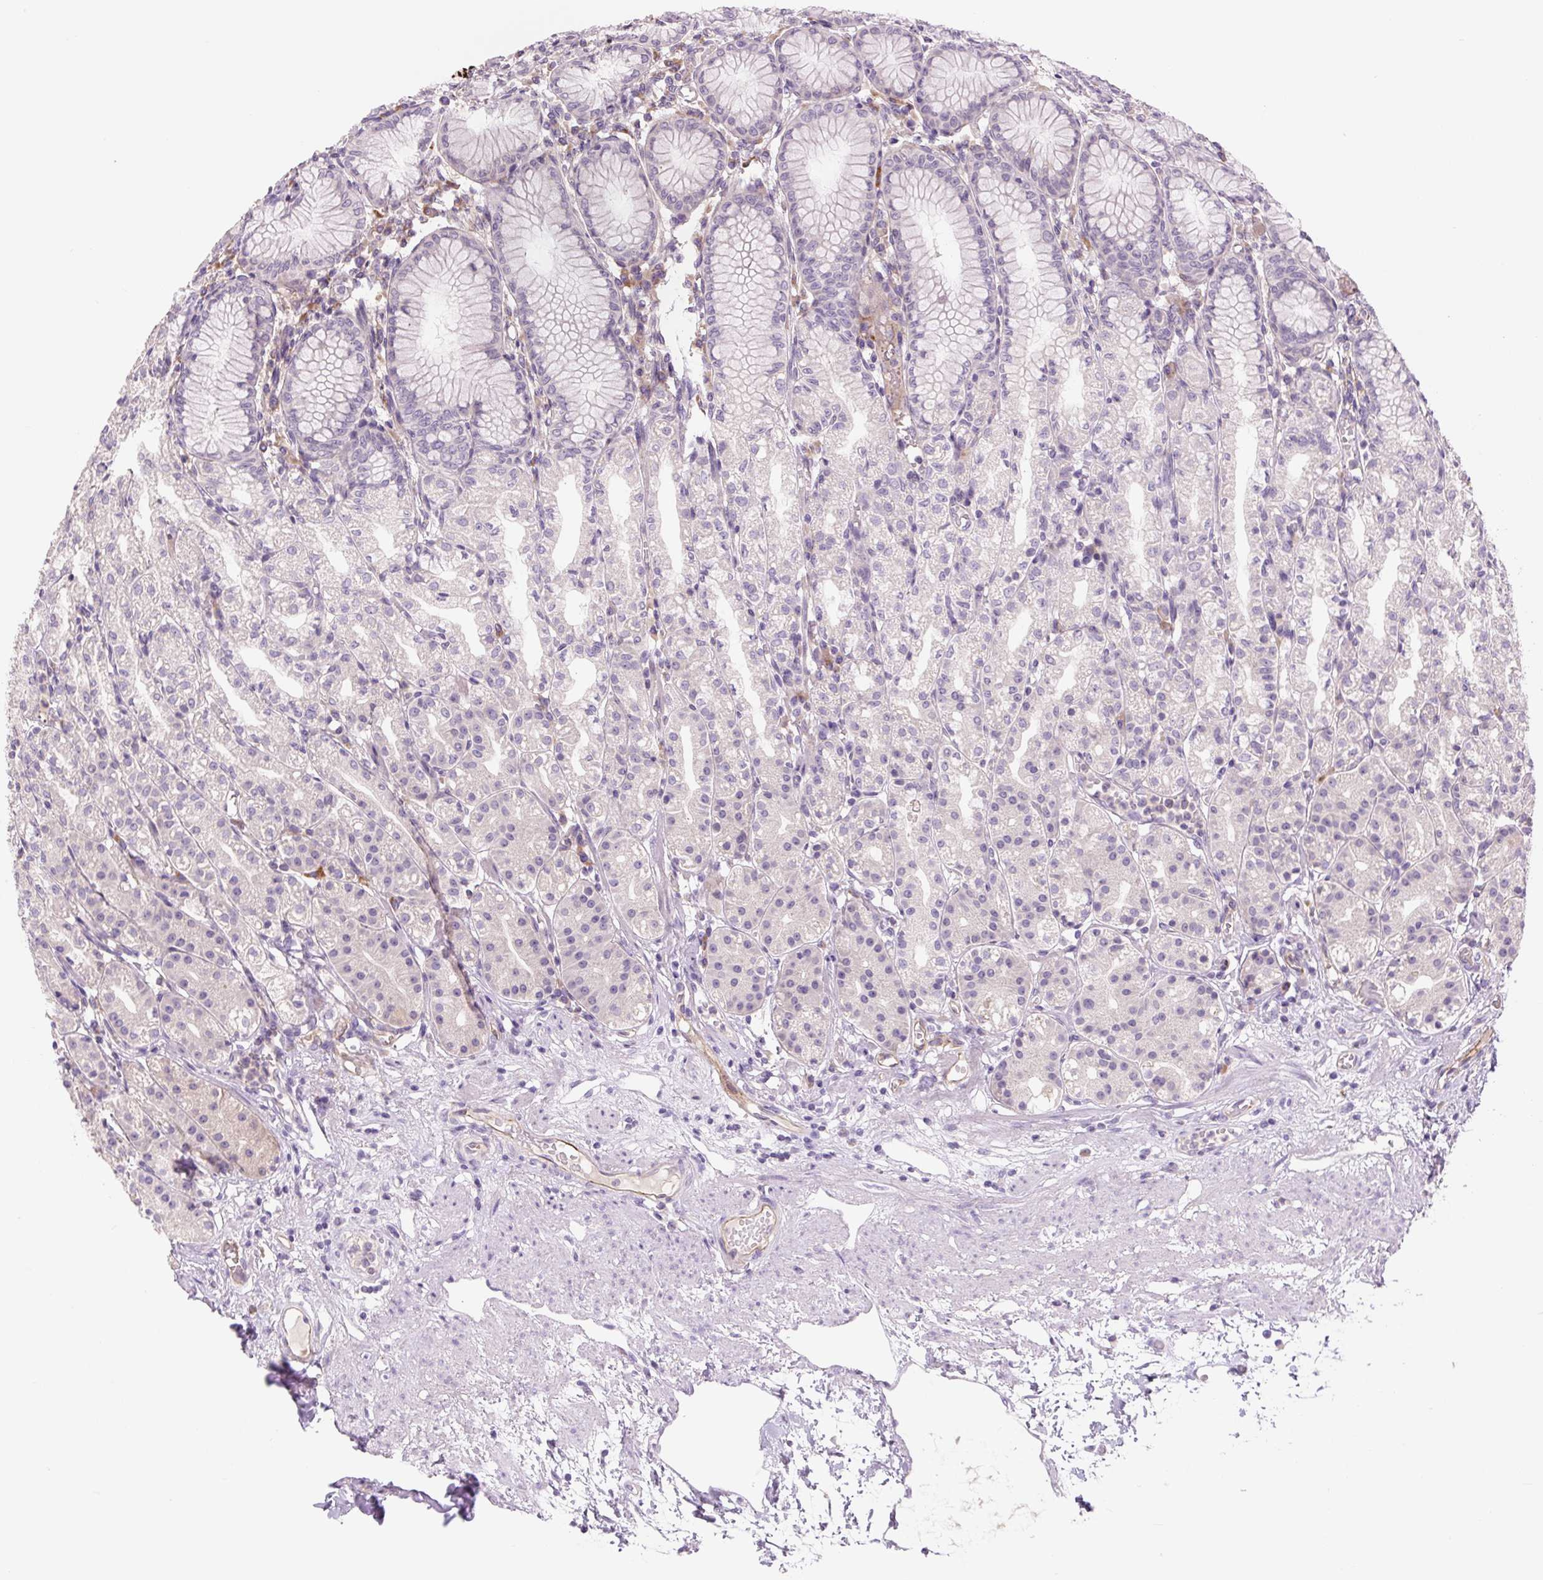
{"staining": {"intensity": "weak", "quantity": "<25%", "location": "cytoplasmic/membranous"}, "tissue": "stomach", "cell_type": "Glandular cells", "image_type": "normal", "snomed": [{"axis": "morphology", "description": "Normal tissue, NOS"}, {"axis": "topography", "description": "Stomach"}], "caption": "Glandular cells show no significant protein positivity in unremarkable stomach.", "gene": "TMEM100", "patient": {"sex": "female", "age": 57}}